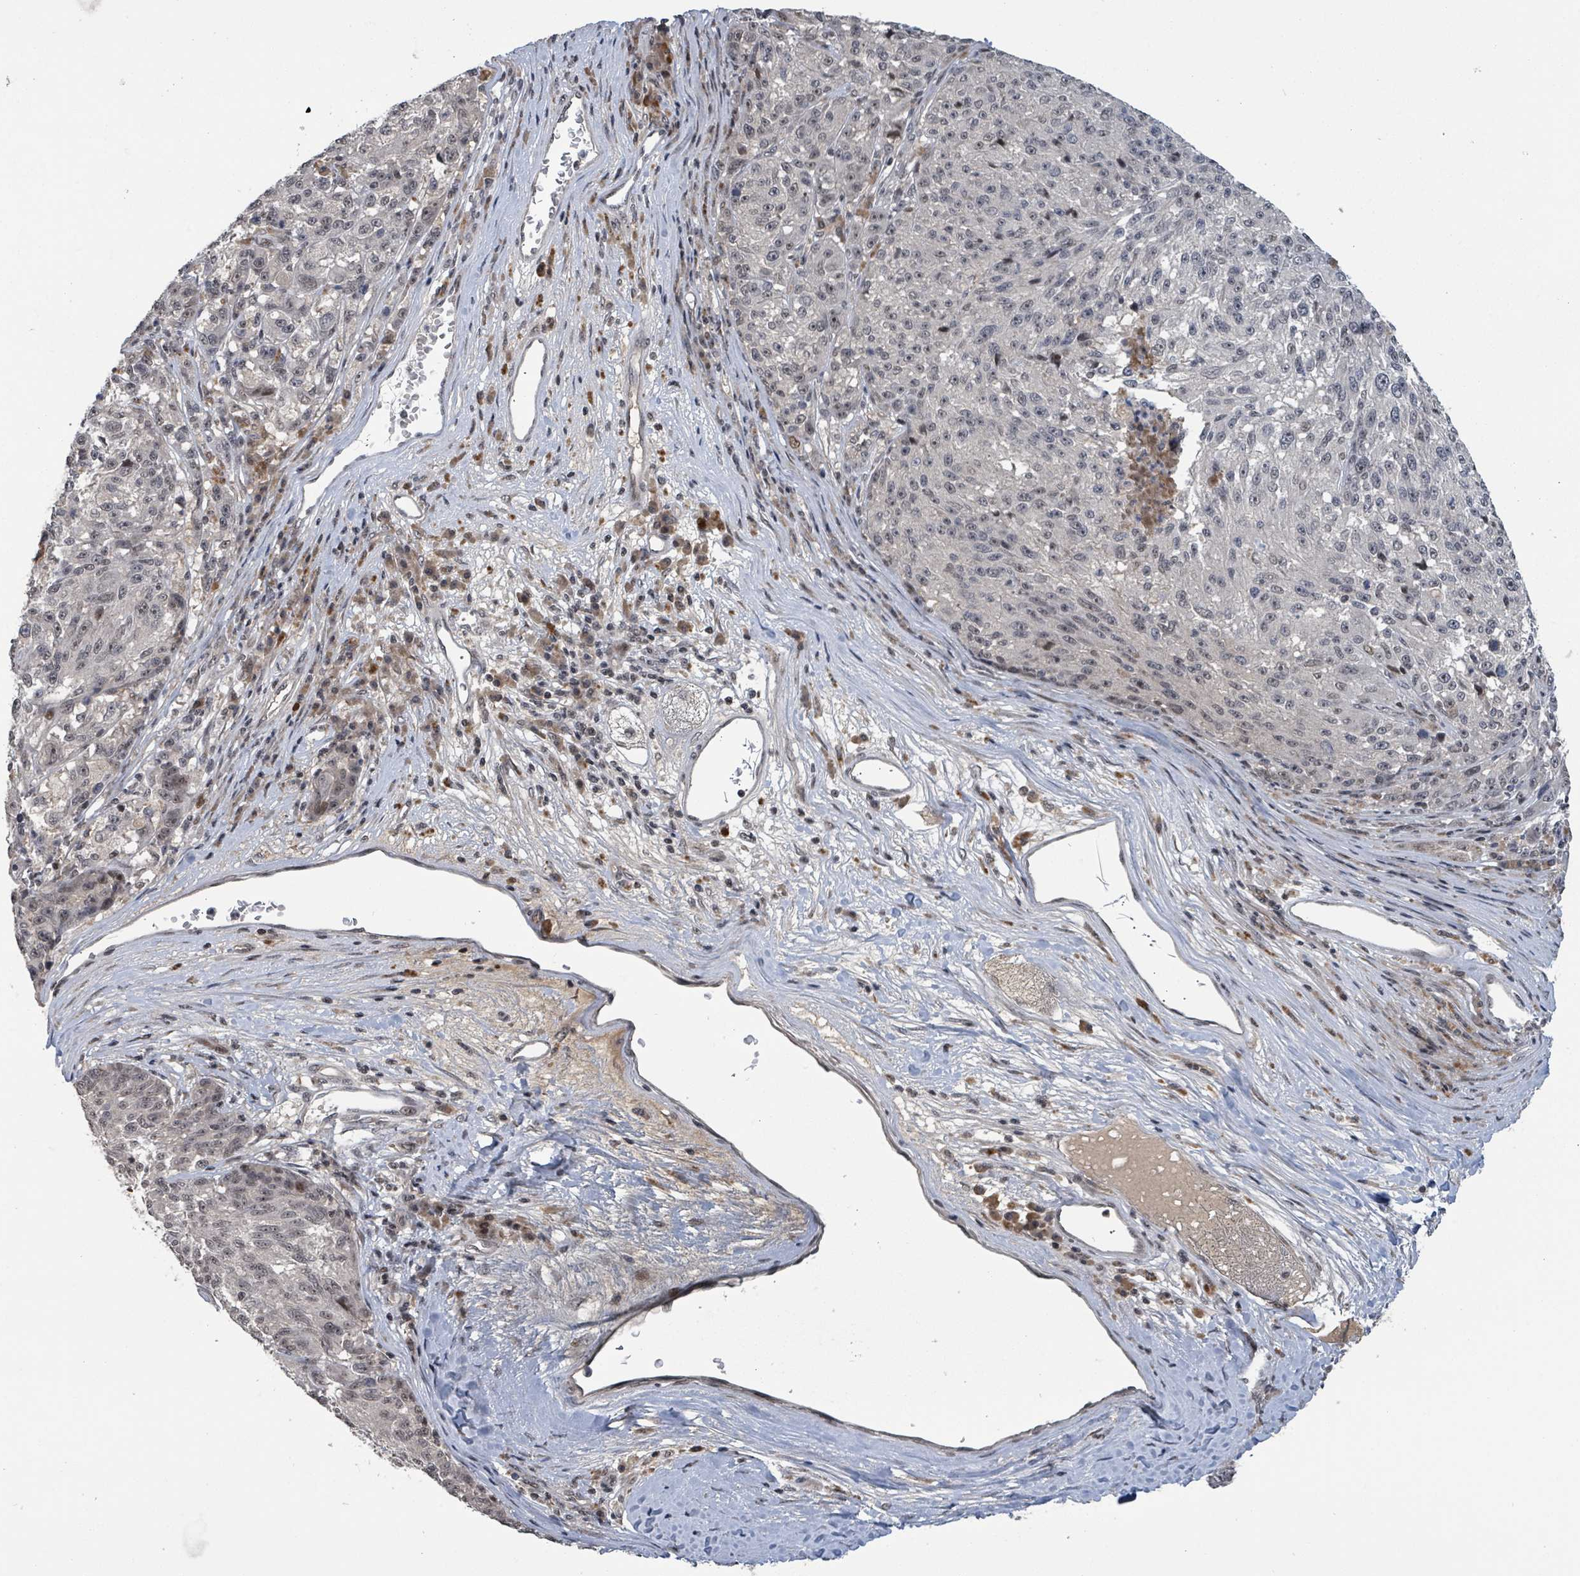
{"staining": {"intensity": "moderate", "quantity": "<25%", "location": "nuclear"}, "tissue": "melanoma", "cell_type": "Tumor cells", "image_type": "cancer", "snomed": [{"axis": "morphology", "description": "Malignant melanoma, NOS"}, {"axis": "topography", "description": "Skin"}], "caption": "IHC micrograph of melanoma stained for a protein (brown), which shows low levels of moderate nuclear staining in approximately <25% of tumor cells.", "gene": "ZBTB14", "patient": {"sex": "male", "age": 53}}